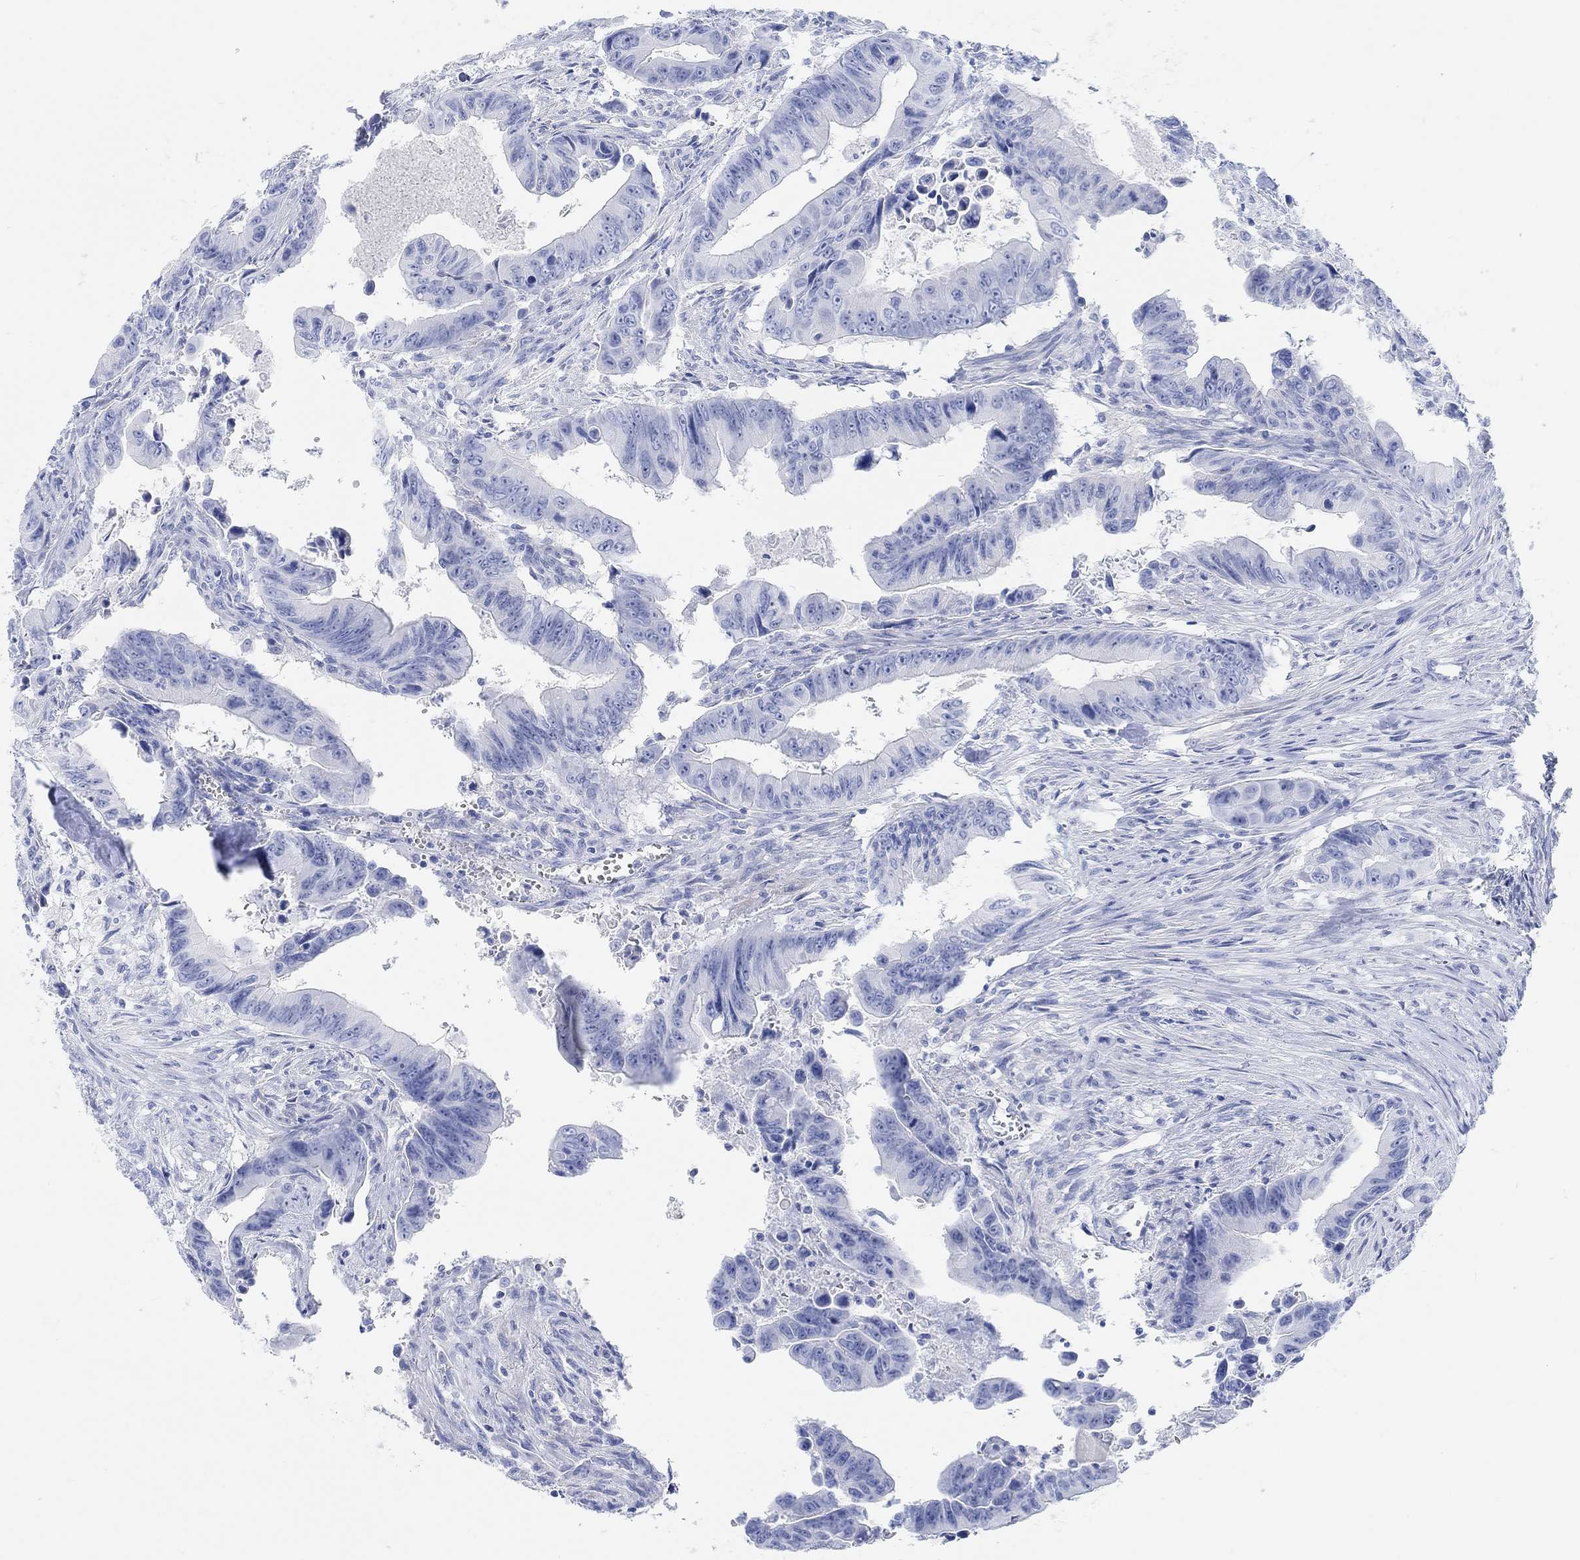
{"staining": {"intensity": "negative", "quantity": "none", "location": "none"}, "tissue": "colorectal cancer", "cell_type": "Tumor cells", "image_type": "cancer", "snomed": [{"axis": "morphology", "description": "Adenocarcinoma, NOS"}, {"axis": "topography", "description": "Colon"}], "caption": "Immunohistochemistry (IHC) of human colorectal cancer displays no expression in tumor cells. The staining is performed using DAB (3,3'-diaminobenzidine) brown chromogen with nuclei counter-stained in using hematoxylin.", "gene": "ANKRD33", "patient": {"sex": "female", "age": 87}}